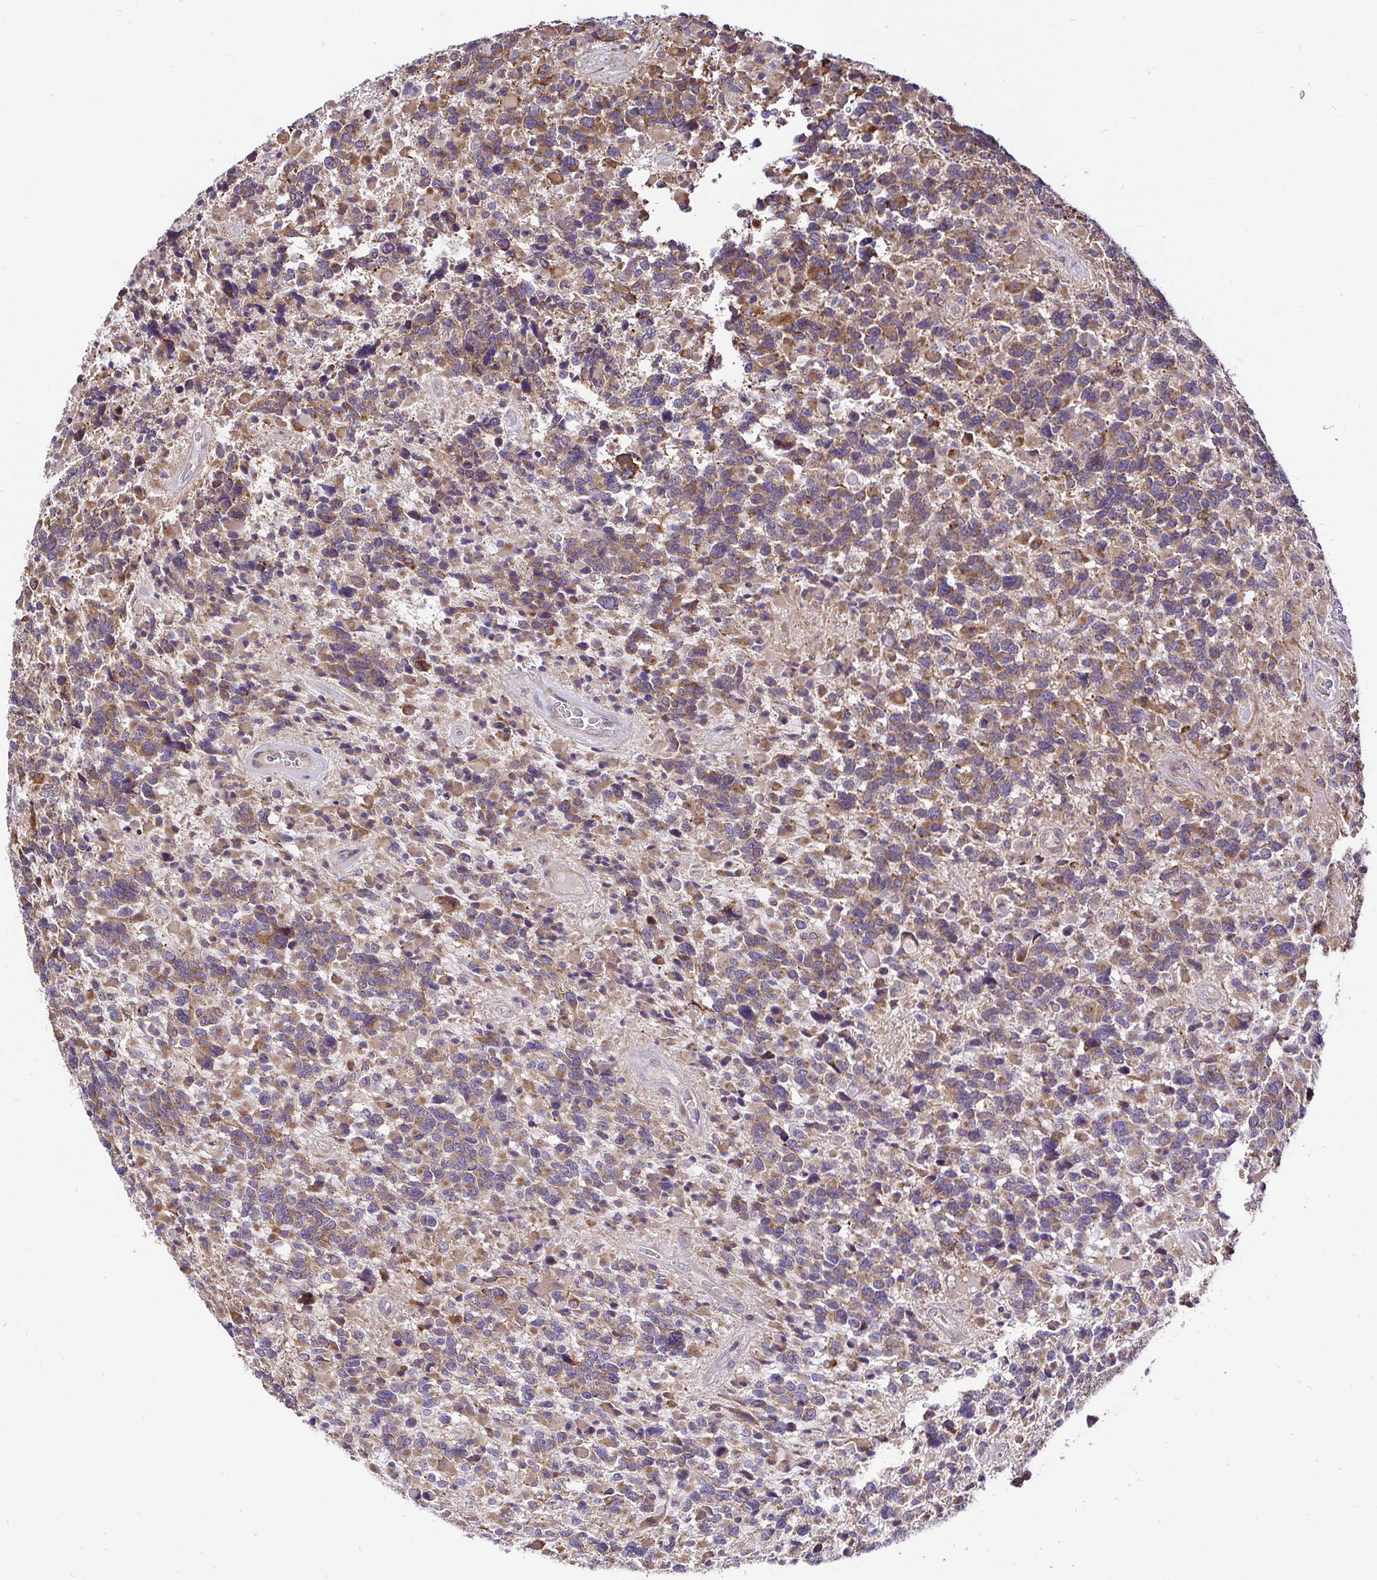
{"staining": {"intensity": "moderate", "quantity": ">75%", "location": "cytoplasmic/membranous"}, "tissue": "glioma", "cell_type": "Tumor cells", "image_type": "cancer", "snomed": [{"axis": "morphology", "description": "Glioma, malignant, High grade"}, {"axis": "topography", "description": "Brain"}], "caption": "A photomicrograph of human glioma stained for a protein demonstrates moderate cytoplasmic/membranous brown staining in tumor cells. Nuclei are stained in blue.", "gene": "CCDC122", "patient": {"sex": "female", "age": 40}}